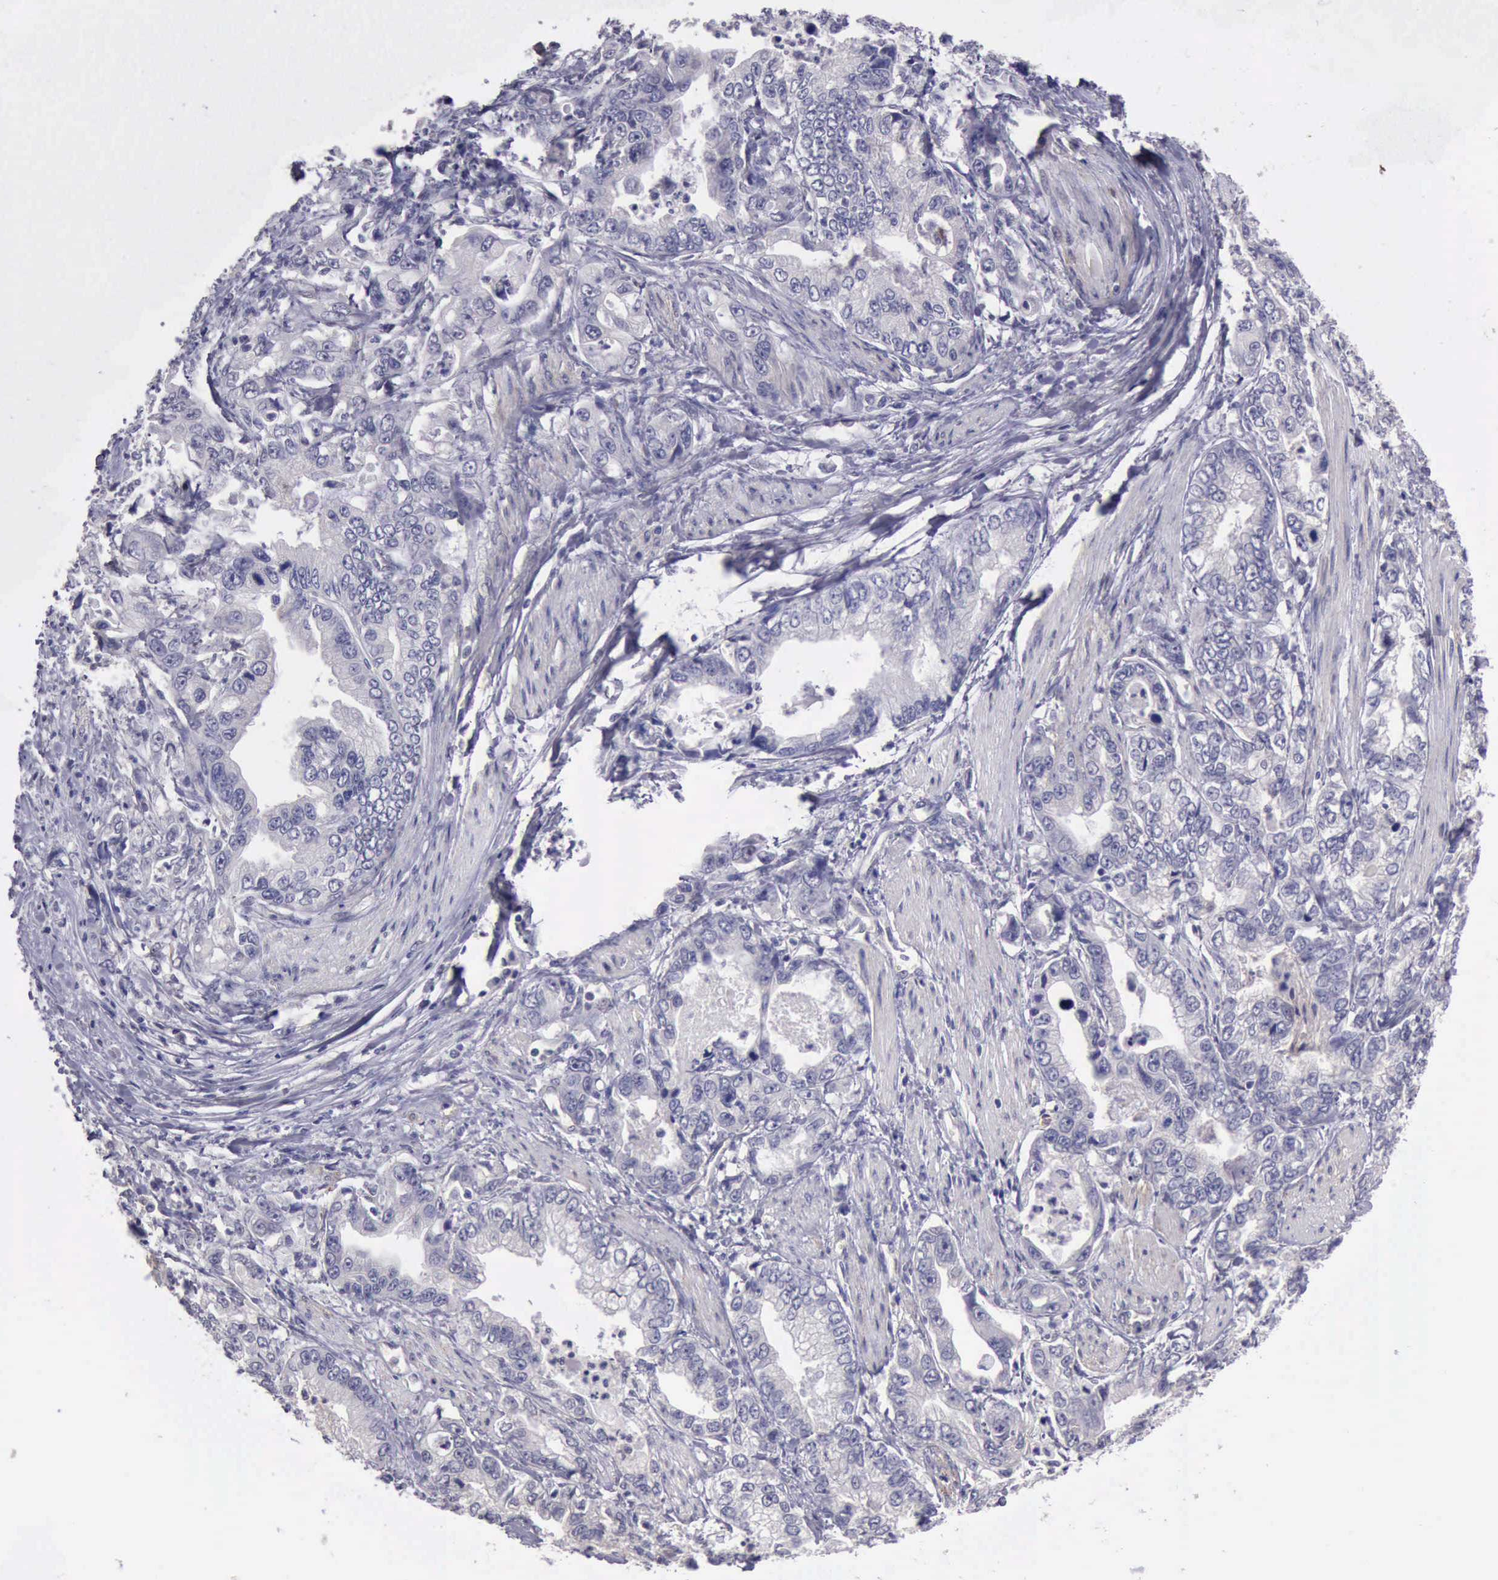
{"staining": {"intensity": "negative", "quantity": "none", "location": "none"}, "tissue": "stomach cancer", "cell_type": "Tumor cells", "image_type": "cancer", "snomed": [{"axis": "morphology", "description": "Adenocarcinoma, NOS"}, {"axis": "topography", "description": "Pancreas"}, {"axis": "topography", "description": "Stomach, upper"}], "caption": "This is an immunohistochemistry image of stomach cancer. There is no positivity in tumor cells.", "gene": "KCND1", "patient": {"sex": "male", "age": 77}}